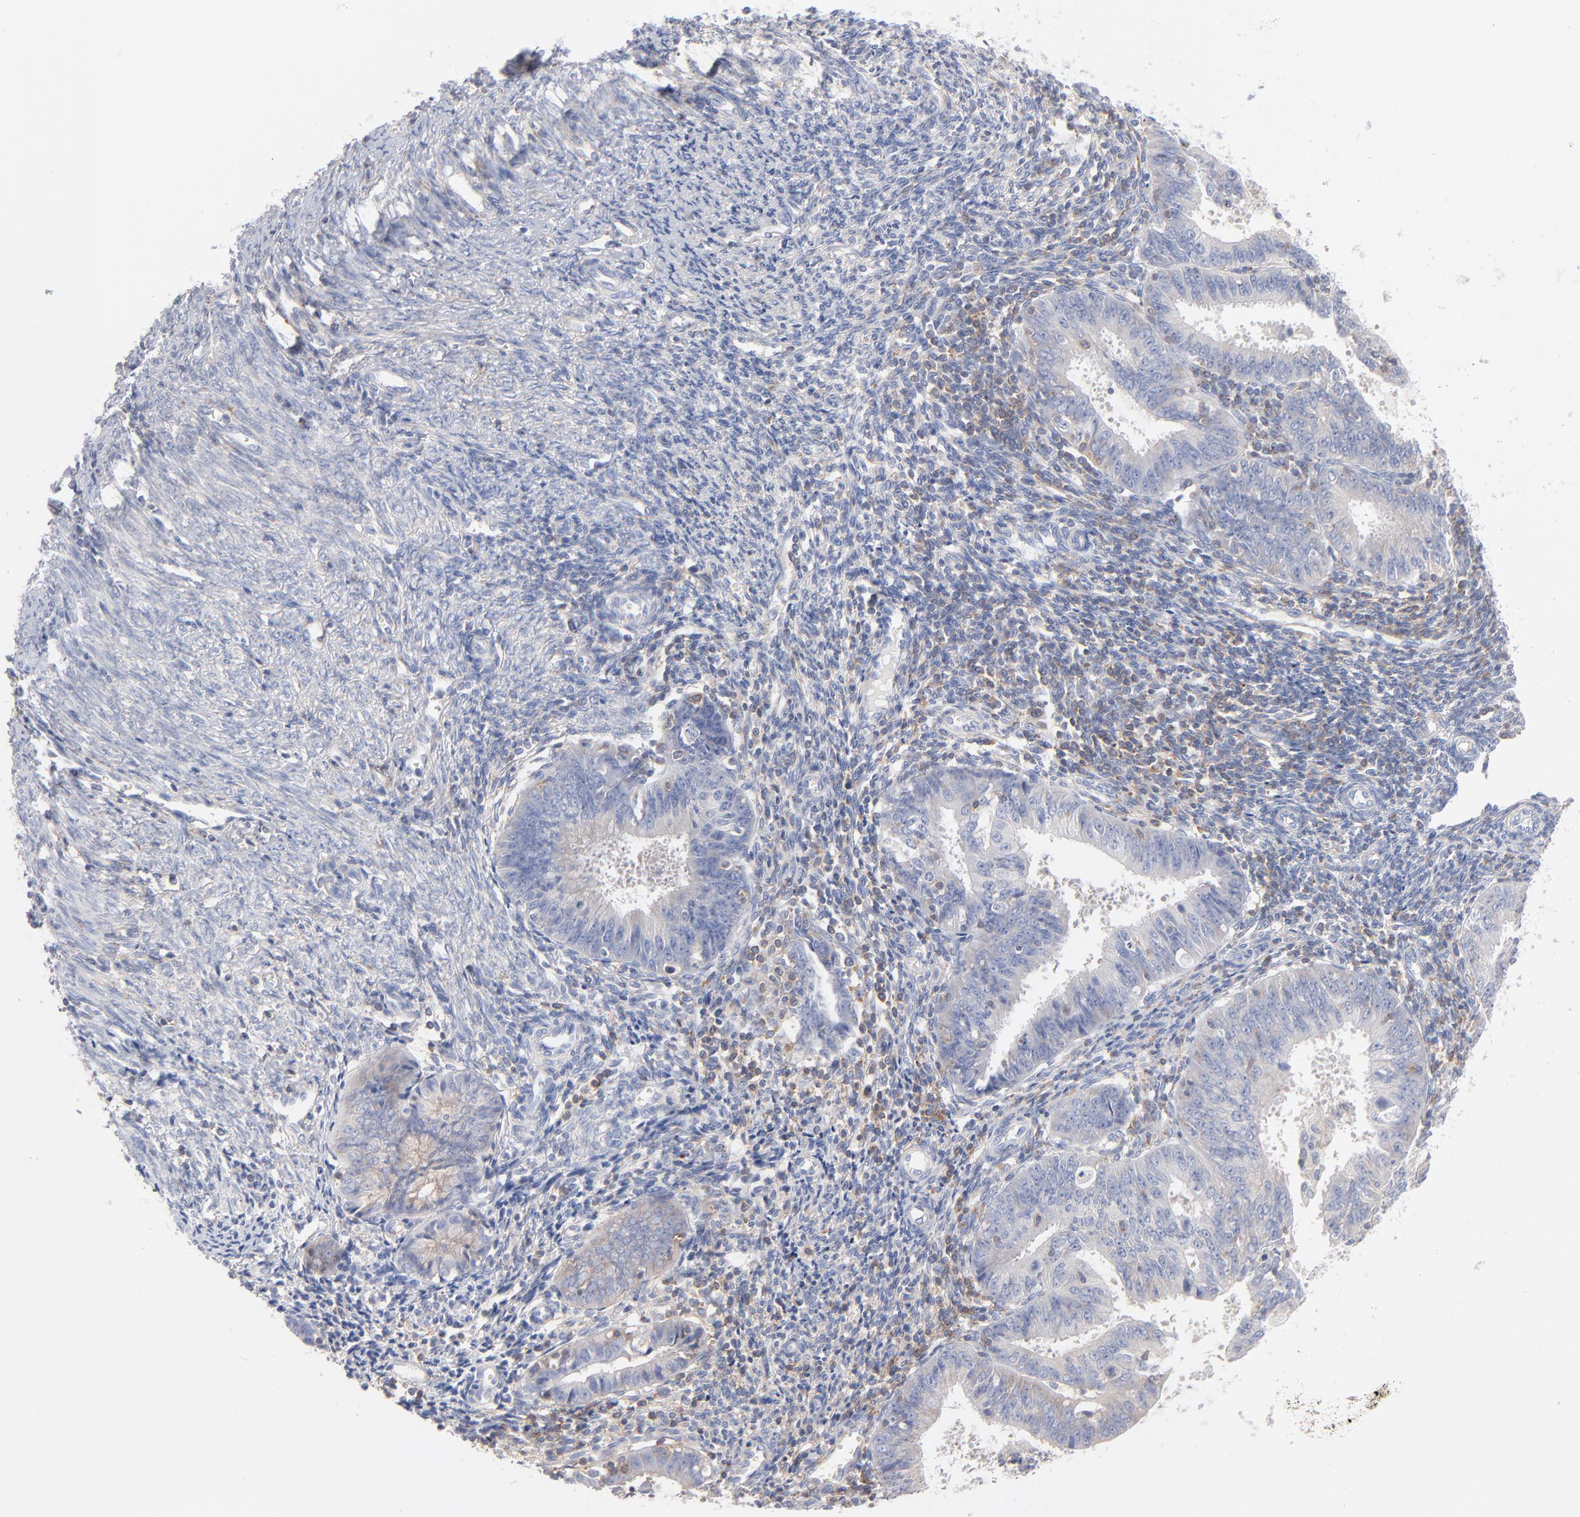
{"staining": {"intensity": "negative", "quantity": "none", "location": "none"}, "tissue": "endometrial cancer", "cell_type": "Tumor cells", "image_type": "cancer", "snomed": [{"axis": "morphology", "description": "Adenocarcinoma, NOS"}, {"axis": "topography", "description": "Endometrium"}], "caption": "This is an IHC image of human endometrial adenocarcinoma. There is no positivity in tumor cells.", "gene": "SEPTIN6", "patient": {"sex": "female", "age": 42}}